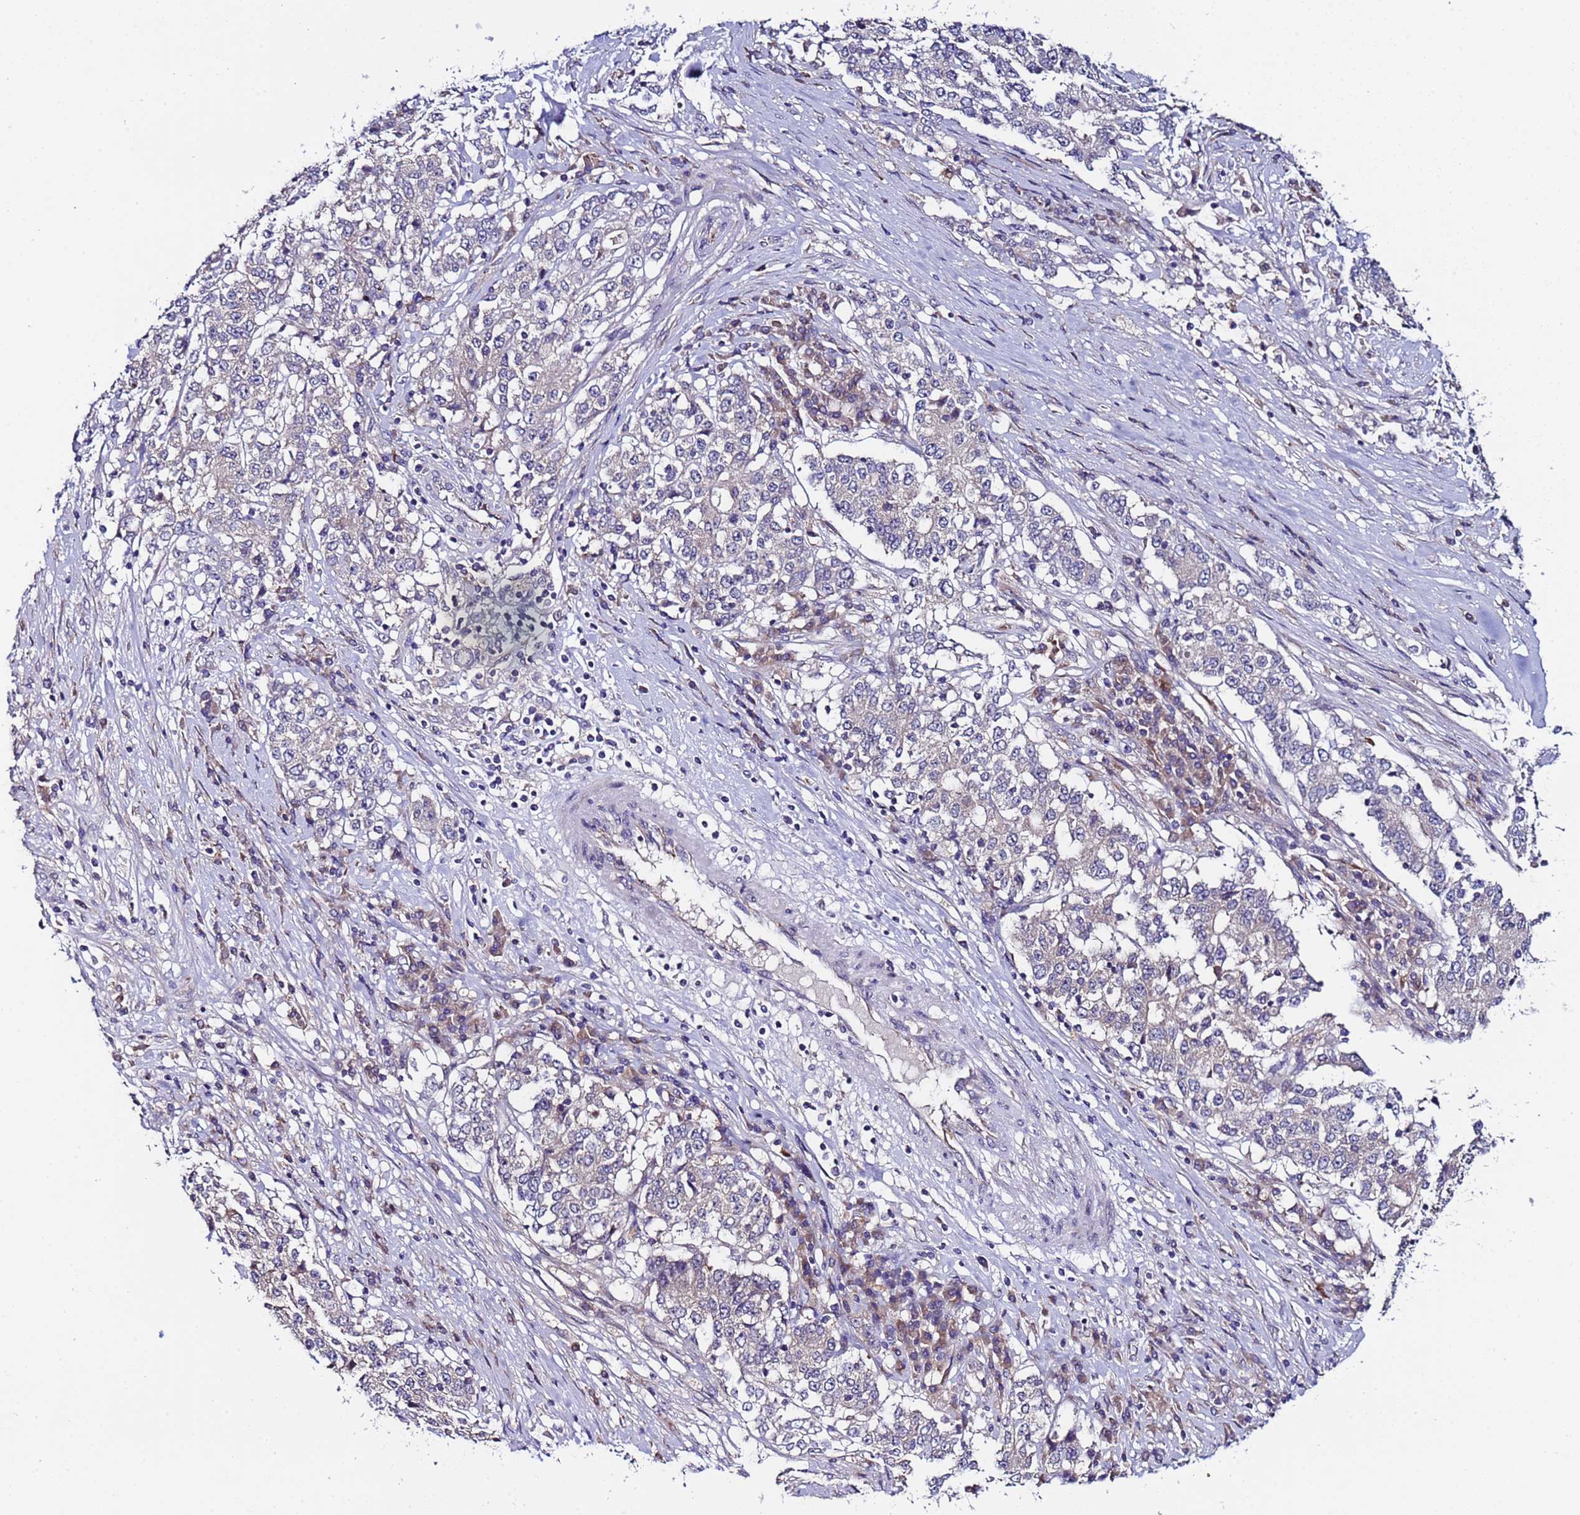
{"staining": {"intensity": "negative", "quantity": "none", "location": "none"}, "tissue": "stomach cancer", "cell_type": "Tumor cells", "image_type": "cancer", "snomed": [{"axis": "morphology", "description": "Adenocarcinoma, NOS"}, {"axis": "topography", "description": "Stomach"}], "caption": "Protein analysis of stomach cancer demonstrates no significant expression in tumor cells.", "gene": "ZNF248", "patient": {"sex": "male", "age": 59}}